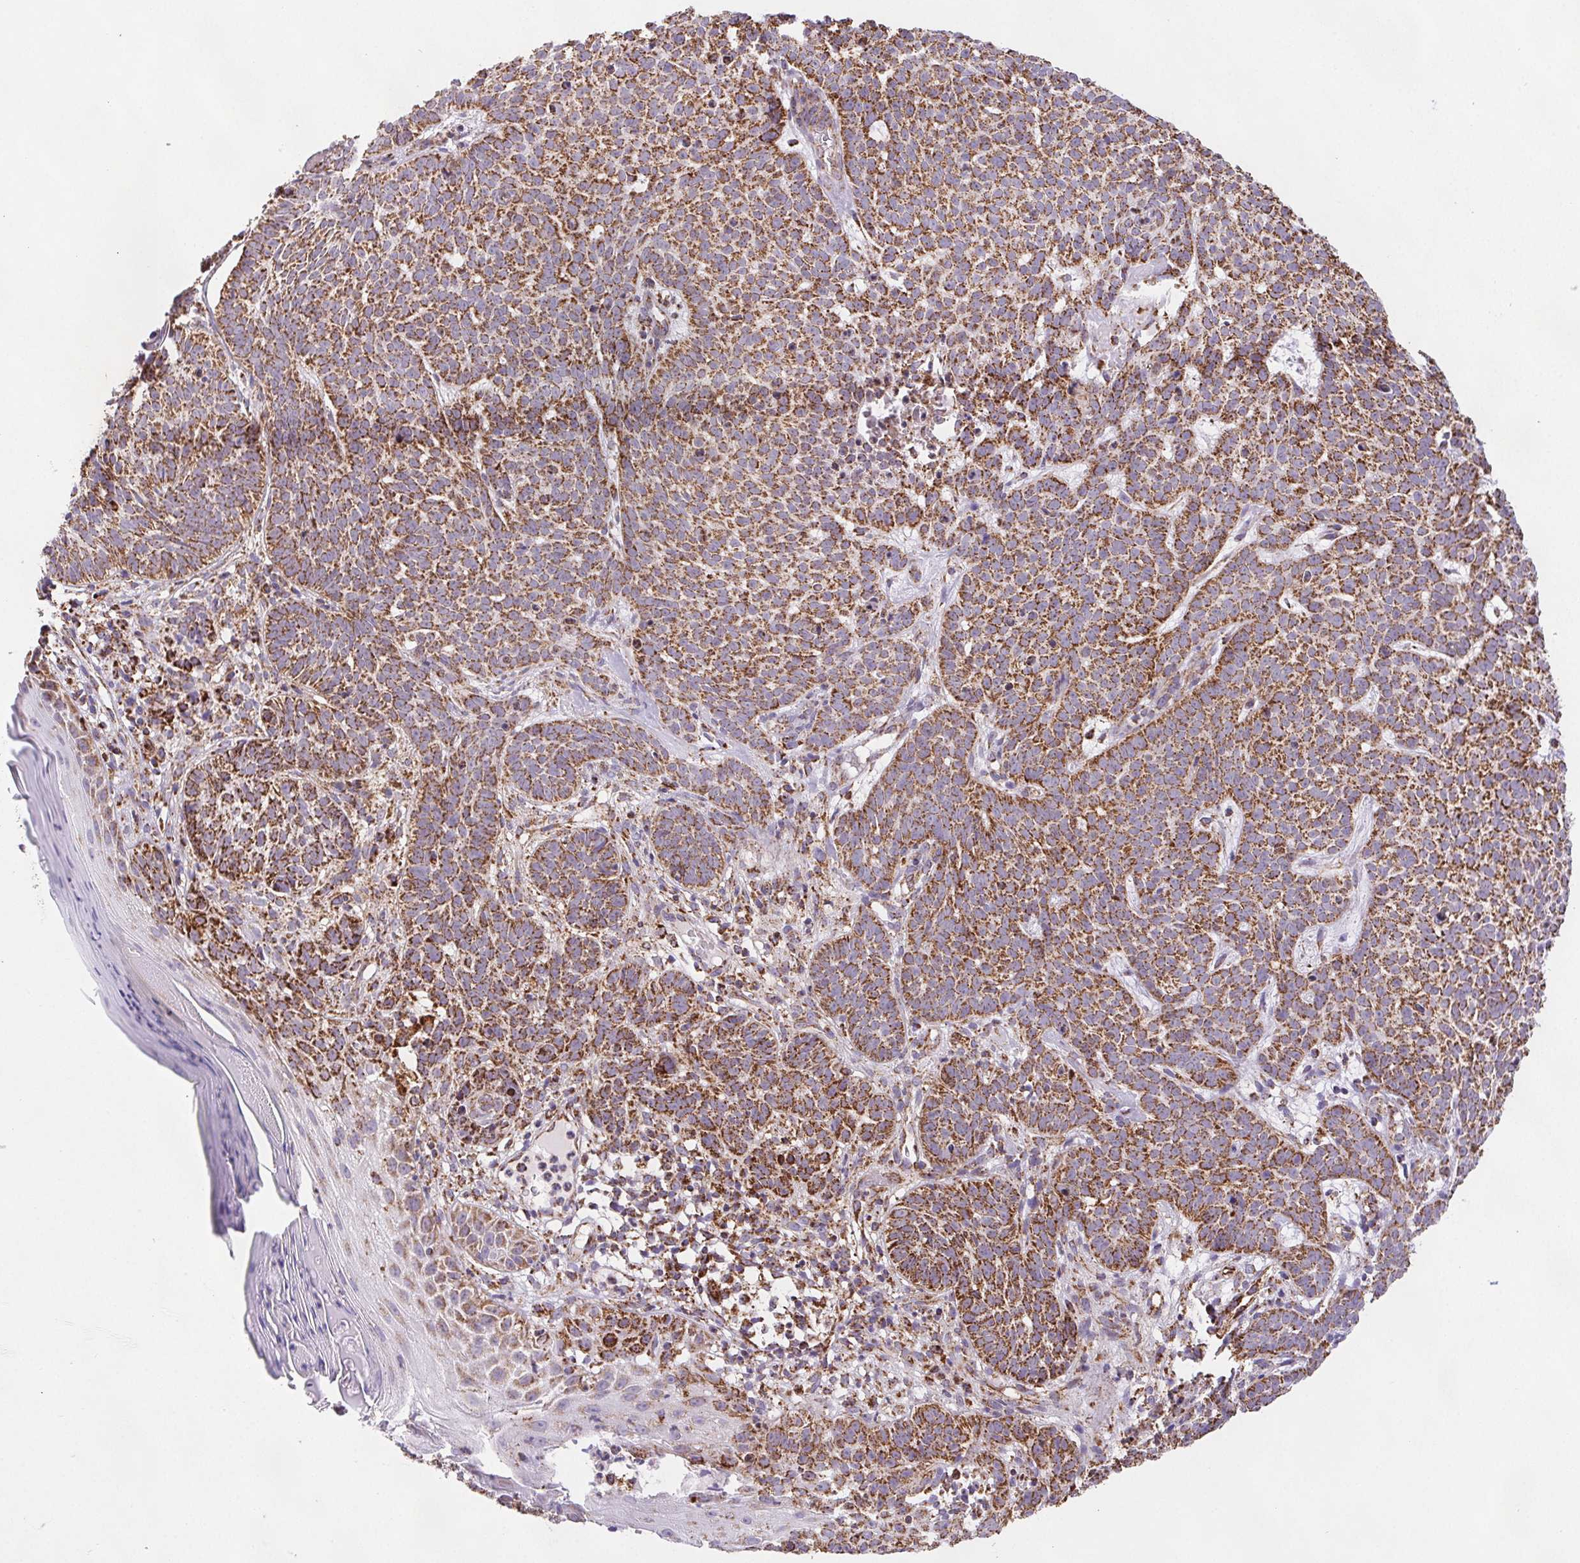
{"staining": {"intensity": "moderate", "quantity": ">75%", "location": "cytoplasmic/membranous"}, "tissue": "skin cancer", "cell_type": "Tumor cells", "image_type": "cancer", "snomed": [{"axis": "morphology", "description": "Basal cell carcinoma"}, {"axis": "topography", "description": "Skin"}], "caption": "An image of human skin cancer (basal cell carcinoma) stained for a protein demonstrates moderate cytoplasmic/membranous brown staining in tumor cells.", "gene": "NIPSNAP2", "patient": {"sex": "male", "age": 90}}